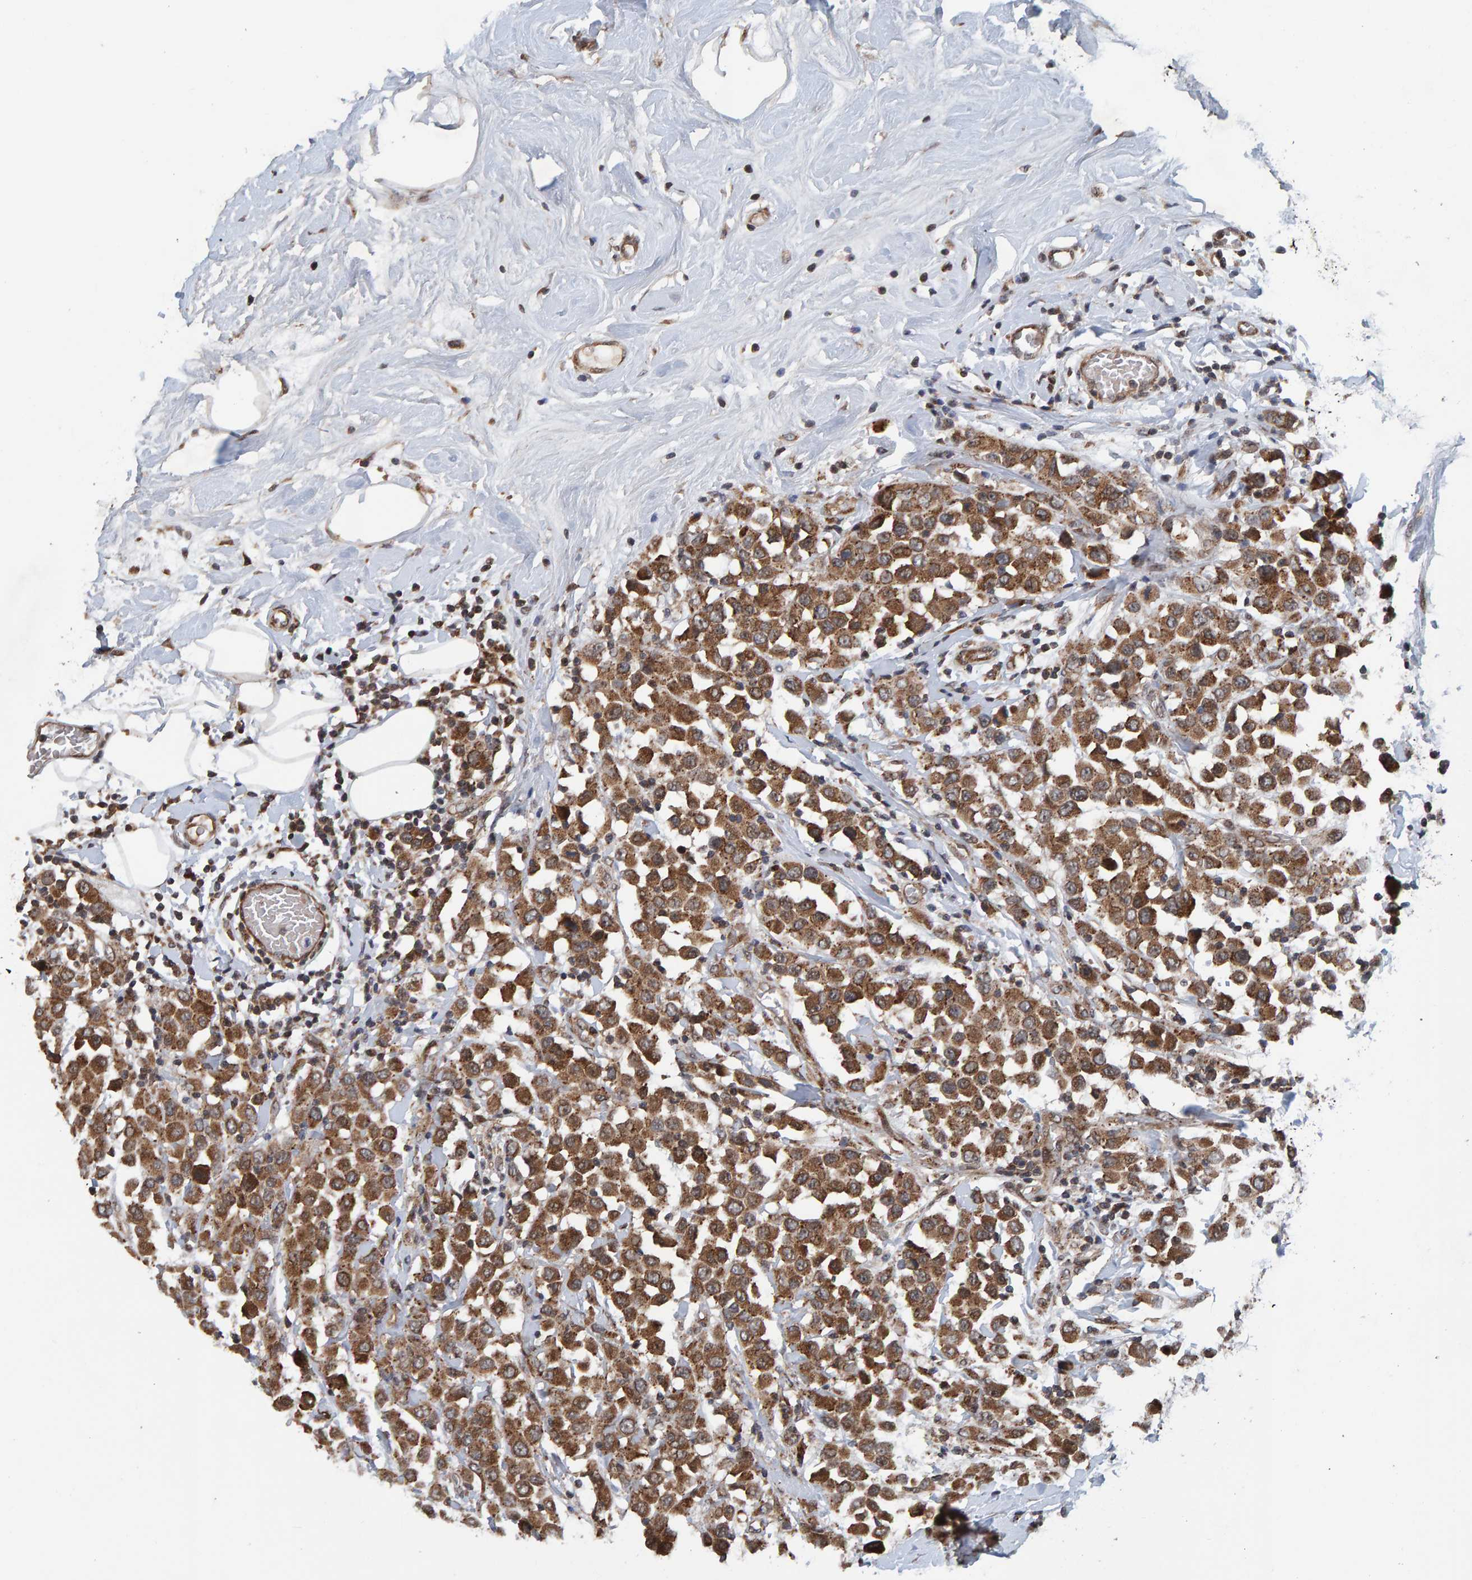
{"staining": {"intensity": "moderate", "quantity": ">75%", "location": "cytoplasmic/membranous"}, "tissue": "breast cancer", "cell_type": "Tumor cells", "image_type": "cancer", "snomed": [{"axis": "morphology", "description": "Duct carcinoma"}, {"axis": "topography", "description": "Breast"}], "caption": "An IHC photomicrograph of neoplastic tissue is shown. Protein staining in brown highlights moderate cytoplasmic/membranous positivity in intraductal carcinoma (breast) within tumor cells.", "gene": "CCDC25", "patient": {"sex": "female", "age": 61}}